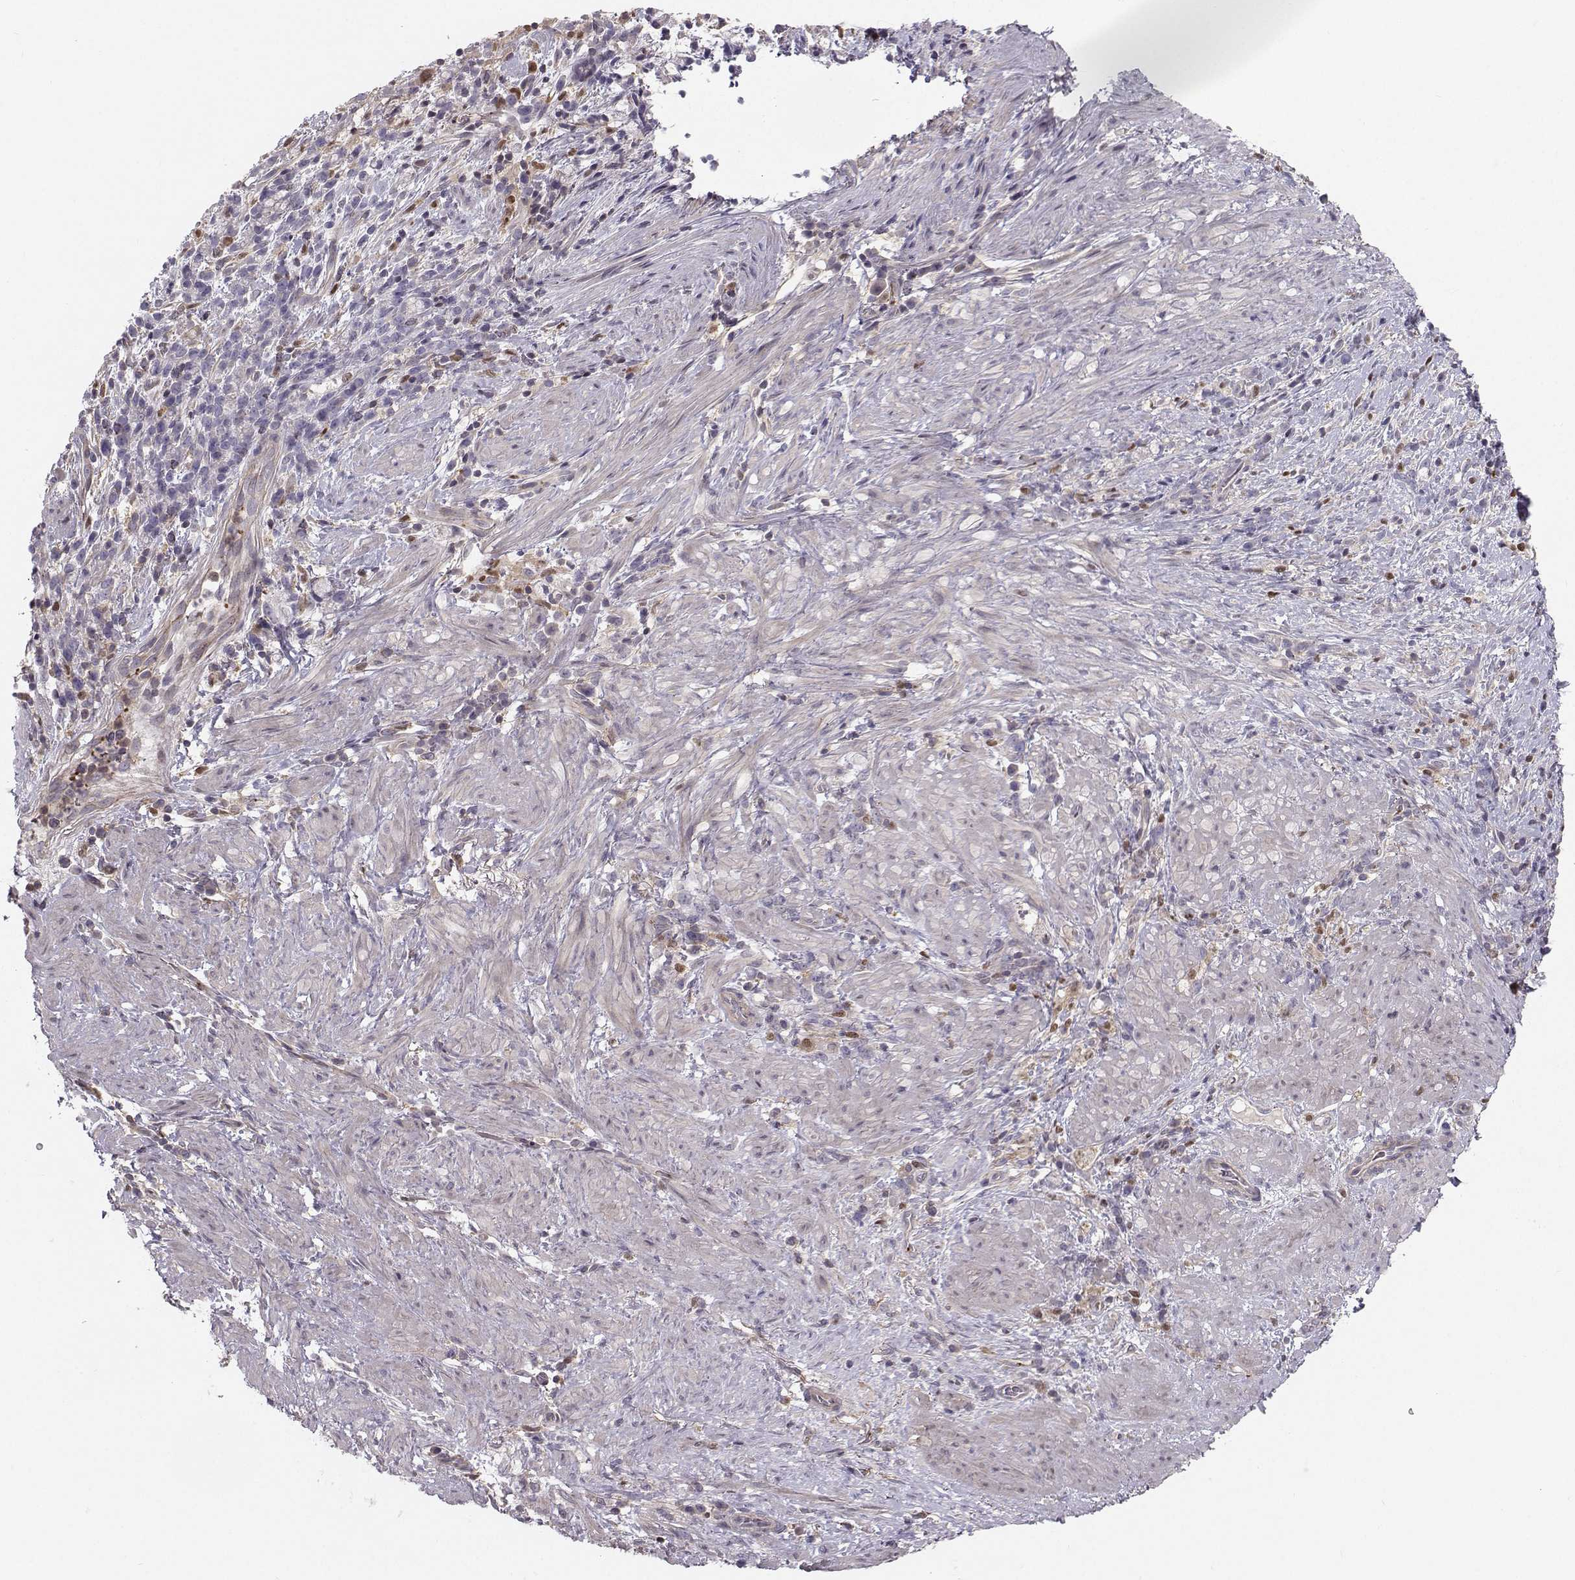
{"staining": {"intensity": "negative", "quantity": "none", "location": "none"}, "tissue": "stomach cancer", "cell_type": "Tumor cells", "image_type": "cancer", "snomed": [{"axis": "morphology", "description": "Adenocarcinoma, NOS"}, {"axis": "topography", "description": "Stomach"}], "caption": "This is an immunohistochemistry image of stomach cancer. There is no expression in tumor cells.", "gene": "ASB16", "patient": {"sex": "female", "age": 57}}